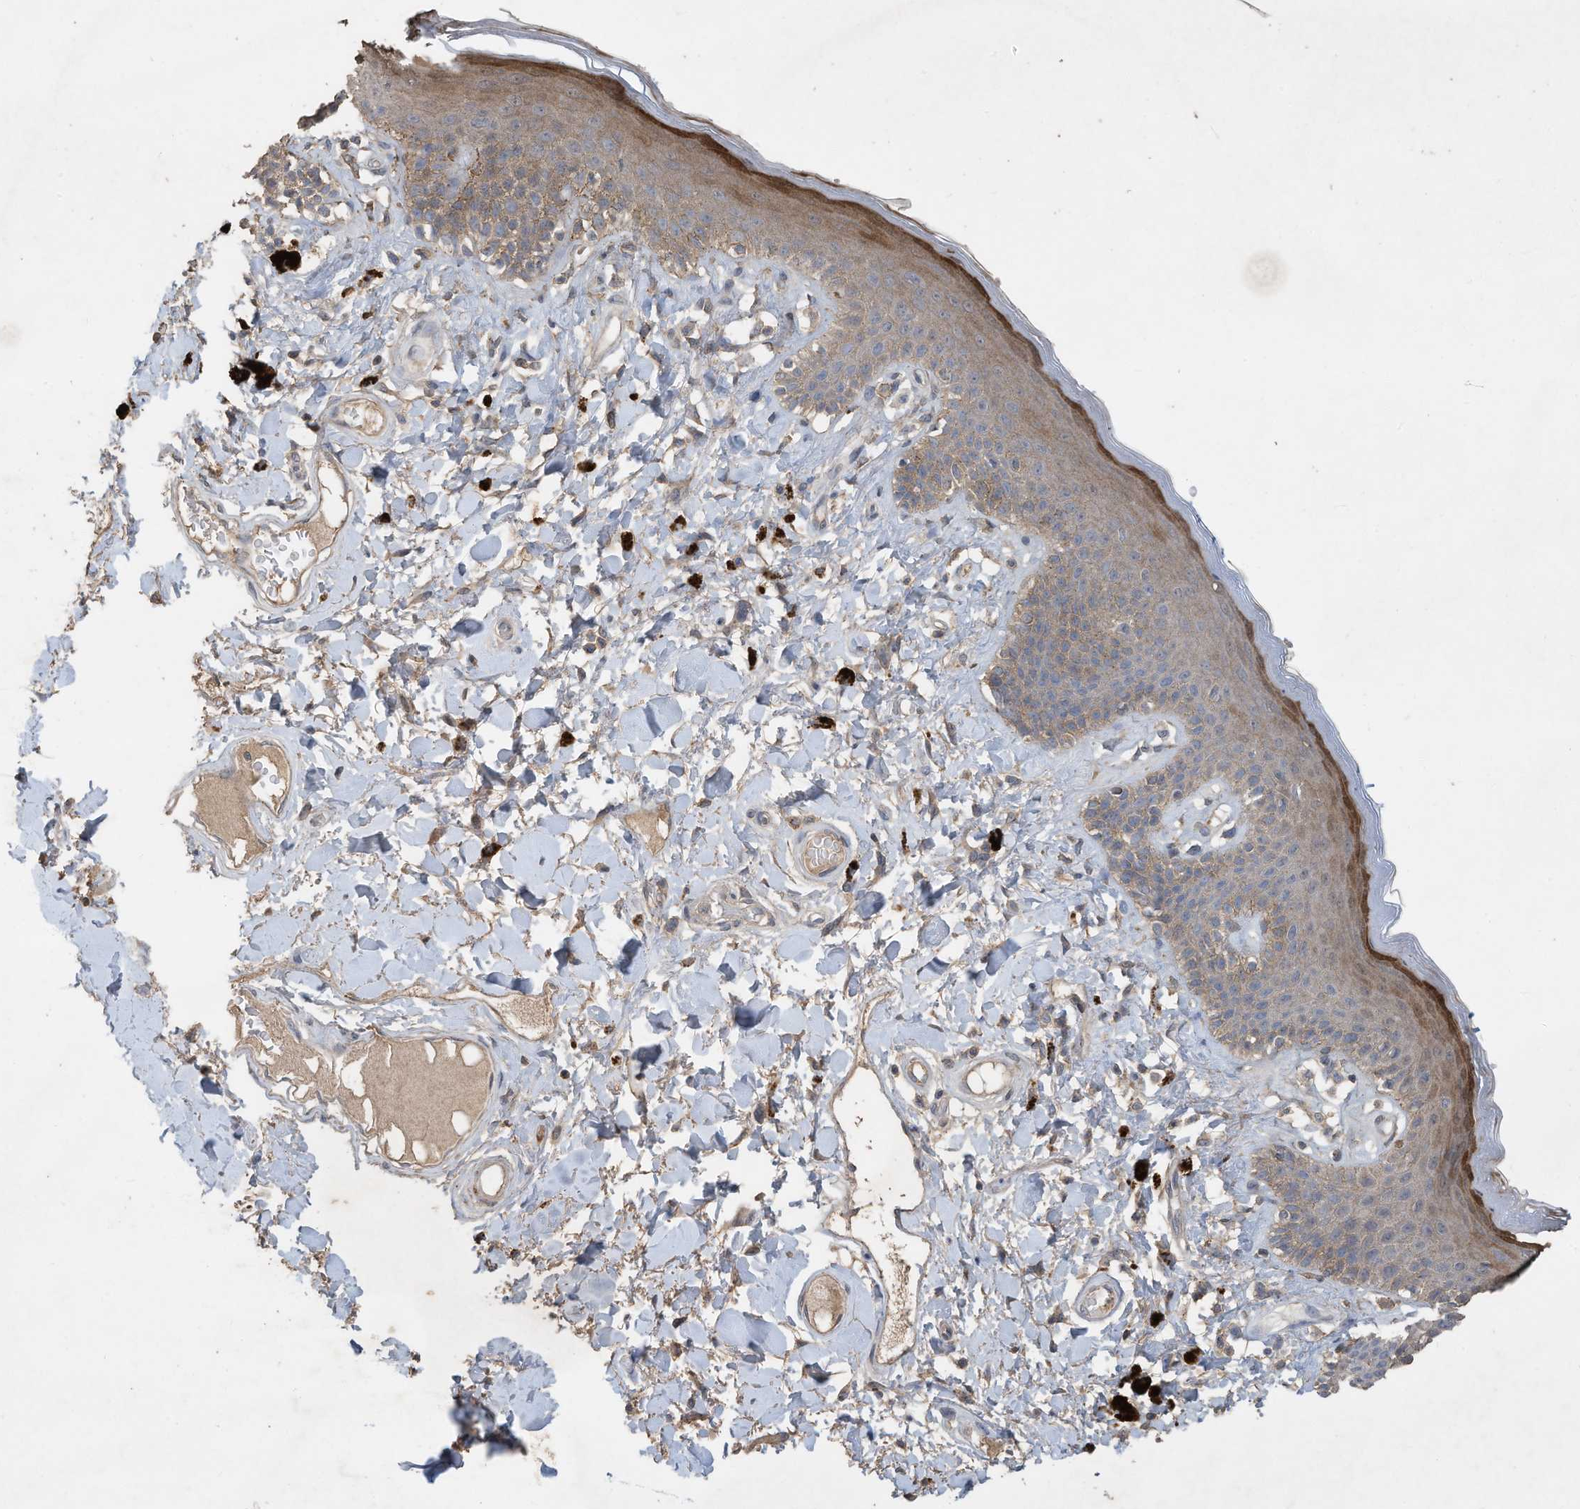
{"staining": {"intensity": "moderate", "quantity": "25%-75%", "location": "cytoplasmic/membranous"}, "tissue": "skin", "cell_type": "Epidermal cells", "image_type": "normal", "snomed": [{"axis": "morphology", "description": "Normal tissue, NOS"}, {"axis": "topography", "description": "Anal"}], "caption": "A medium amount of moderate cytoplasmic/membranous staining is identified in about 25%-75% of epidermal cells in normal skin.", "gene": "CAPN13", "patient": {"sex": "female", "age": 78}}